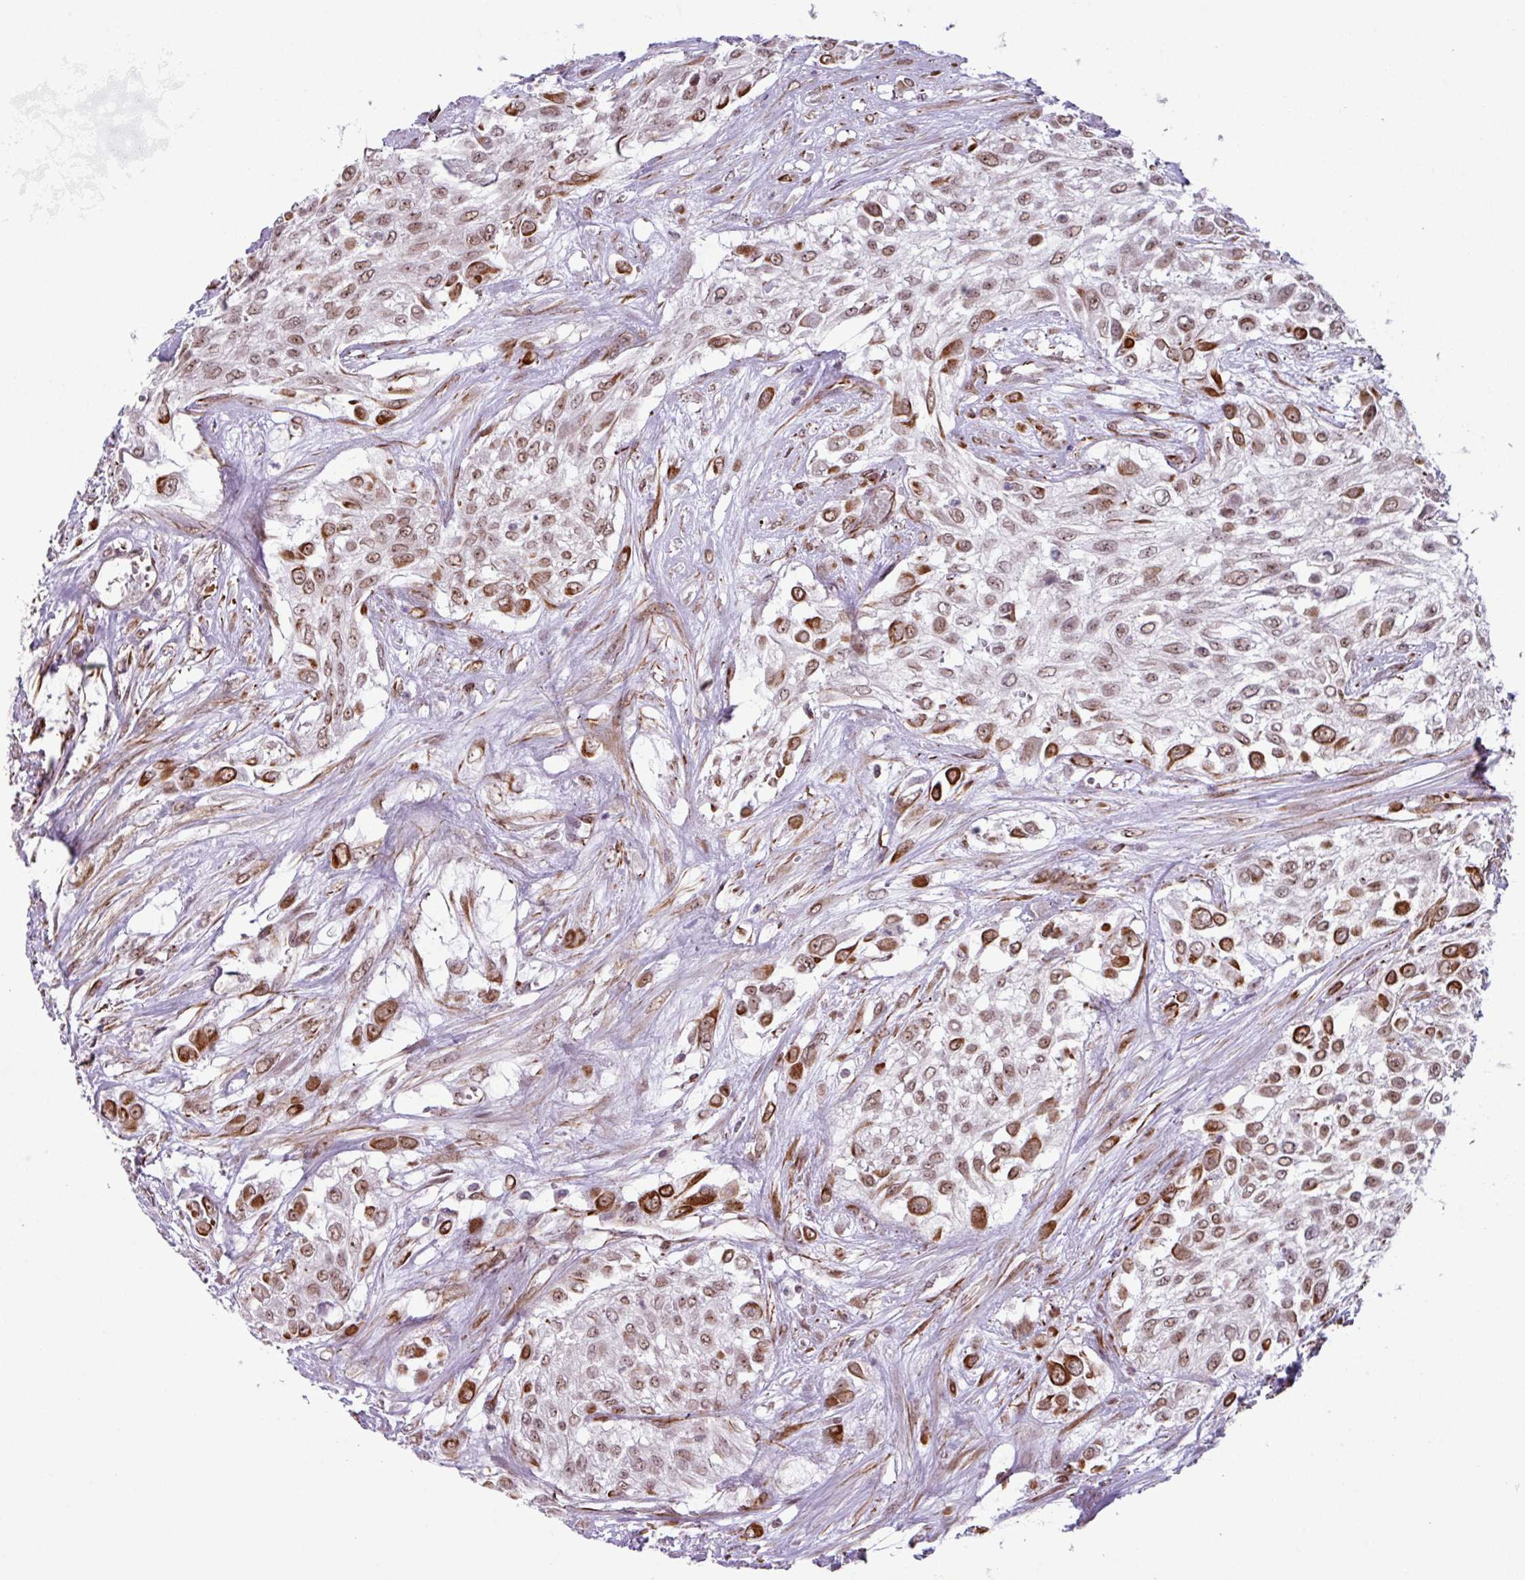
{"staining": {"intensity": "strong", "quantity": "25%-75%", "location": "cytoplasmic/membranous"}, "tissue": "urothelial cancer", "cell_type": "Tumor cells", "image_type": "cancer", "snomed": [{"axis": "morphology", "description": "Urothelial carcinoma, High grade"}, {"axis": "topography", "description": "Urinary bladder"}], "caption": "Protein staining shows strong cytoplasmic/membranous staining in approximately 25%-75% of tumor cells in urothelial carcinoma (high-grade).", "gene": "CHD3", "patient": {"sex": "male", "age": 57}}